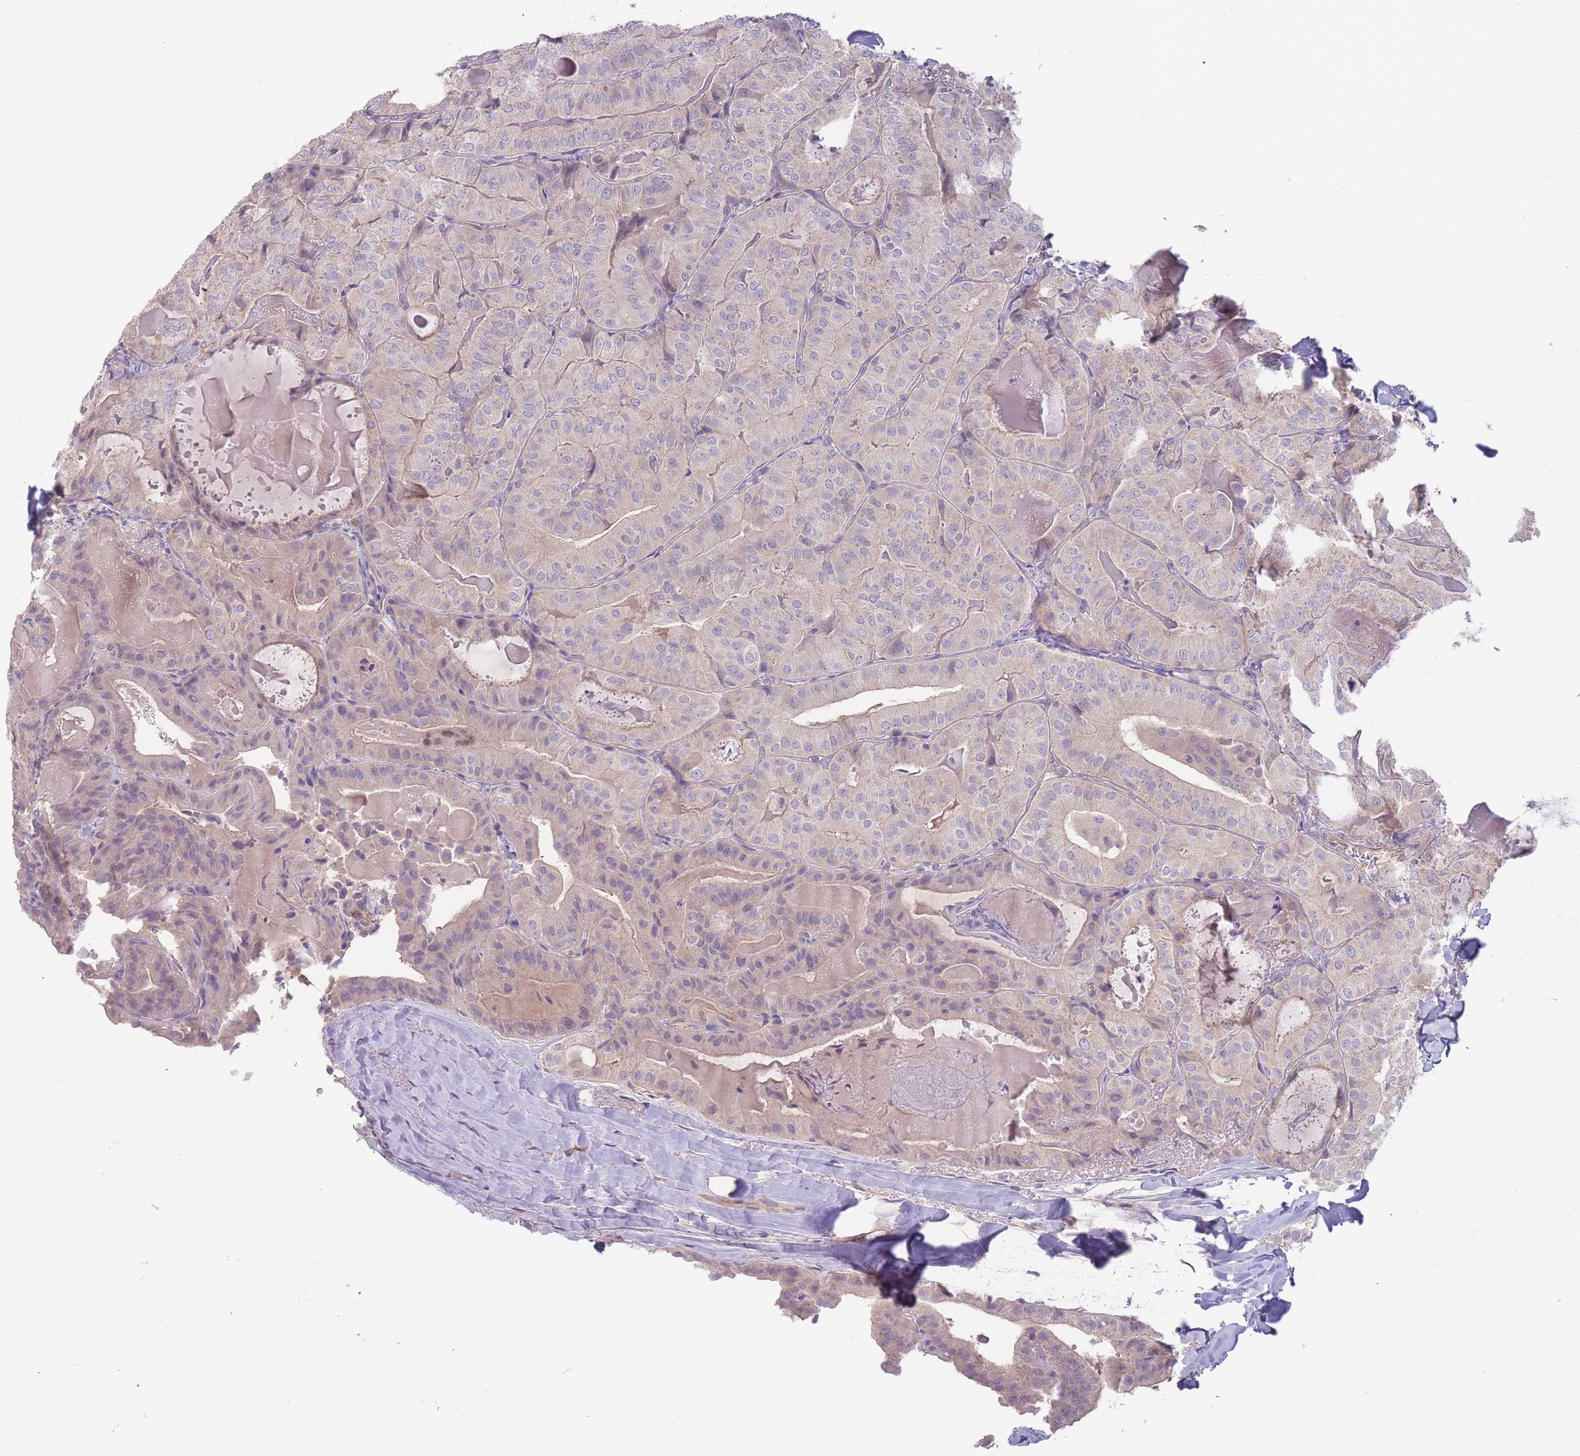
{"staining": {"intensity": "weak", "quantity": "<25%", "location": "cytoplasmic/membranous"}, "tissue": "thyroid cancer", "cell_type": "Tumor cells", "image_type": "cancer", "snomed": [{"axis": "morphology", "description": "Papillary adenocarcinoma, NOS"}, {"axis": "topography", "description": "Thyroid gland"}], "caption": "The micrograph shows no significant expression in tumor cells of papillary adenocarcinoma (thyroid).", "gene": "SPHKAP", "patient": {"sex": "female", "age": 68}}